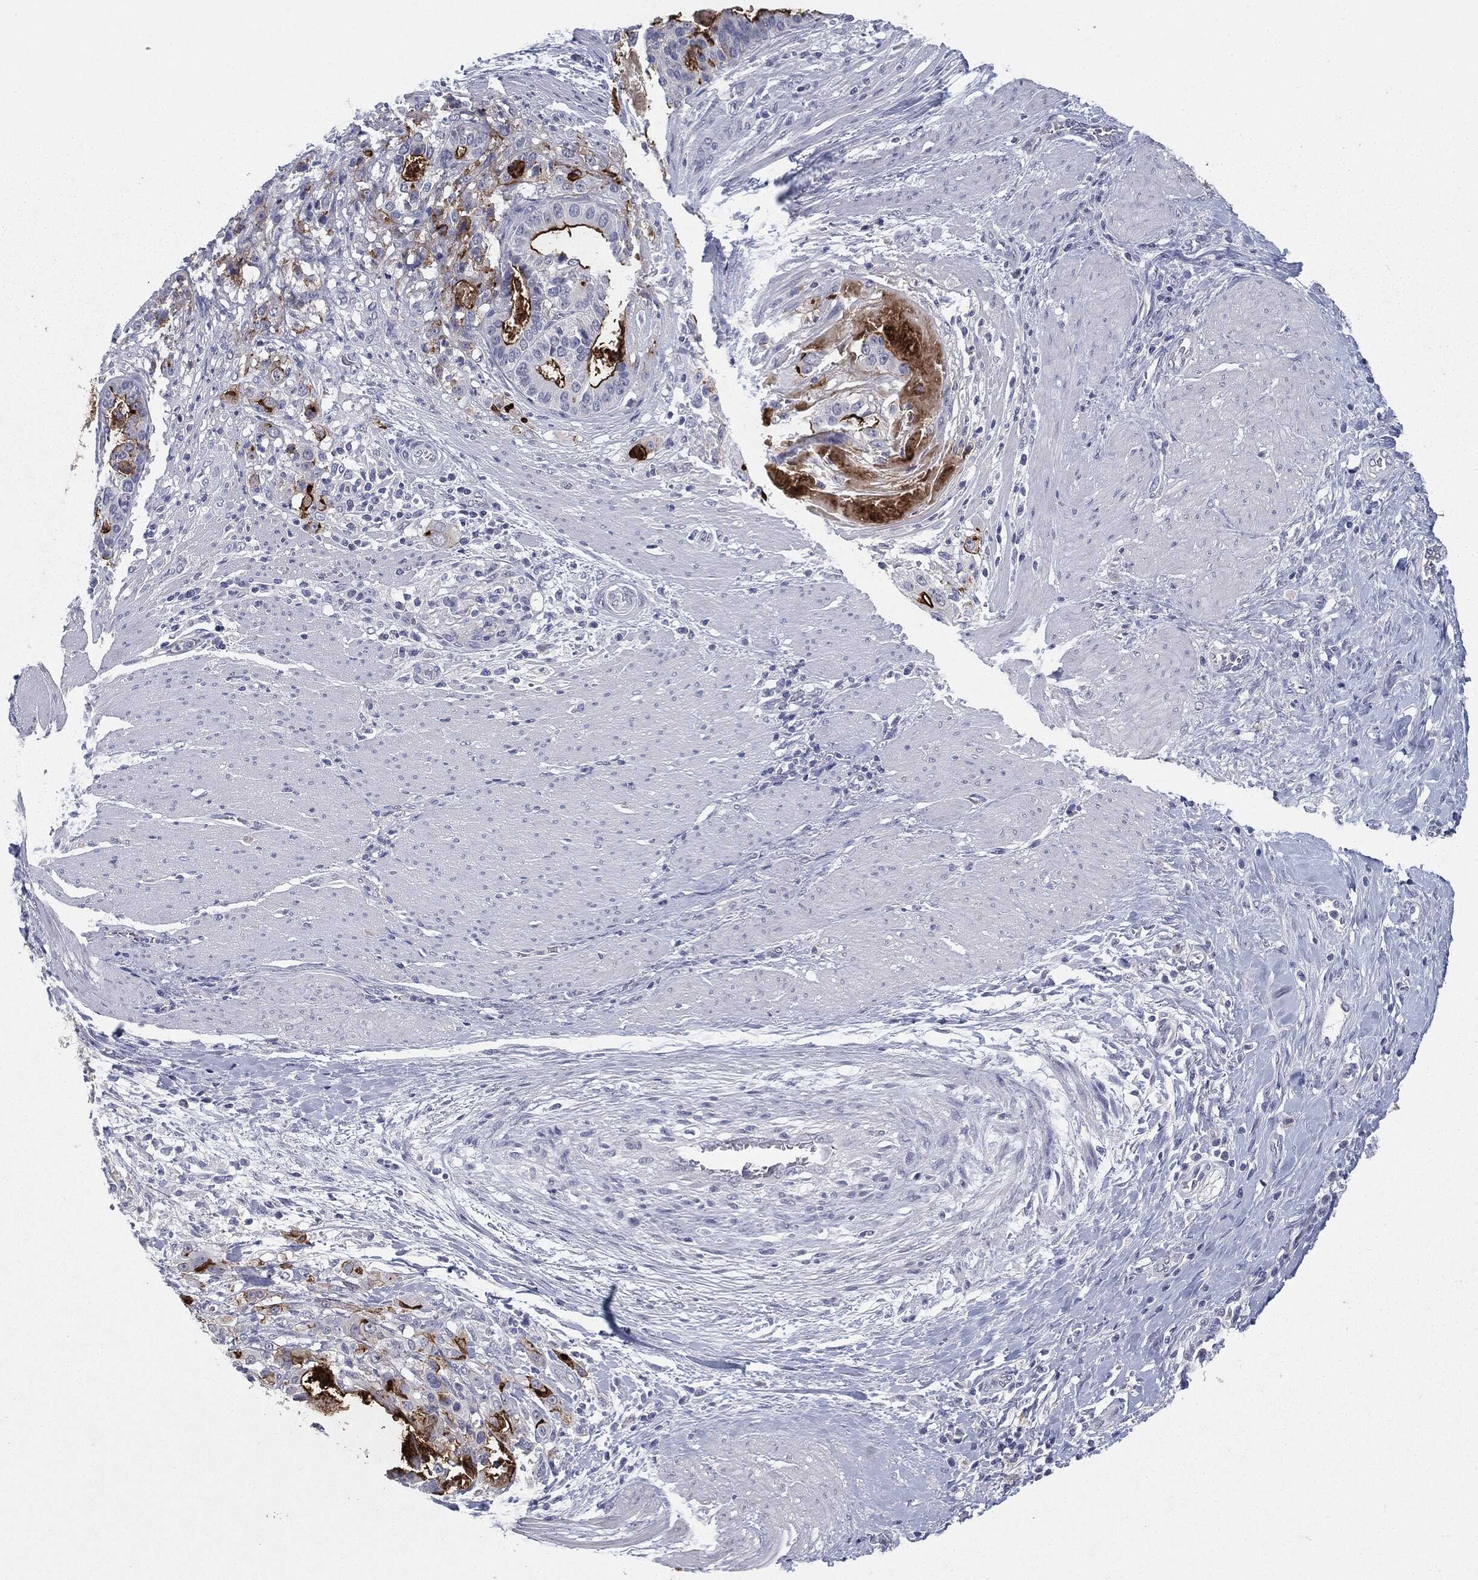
{"staining": {"intensity": "strong", "quantity": "25%-75%", "location": "cytoplasmic/membranous"}, "tissue": "stomach cancer", "cell_type": "Tumor cells", "image_type": "cancer", "snomed": [{"axis": "morphology", "description": "Adenocarcinoma, NOS"}, {"axis": "topography", "description": "Stomach"}], "caption": "The histopathology image exhibits immunohistochemical staining of adenocarcinoma (stomach). There is strong cytoplasmic/membranous expression is appreciated in approximately 25%-75% of tumor cells.", "gene": "MUC1", "patient": {"sex": "male", "age": 48}}